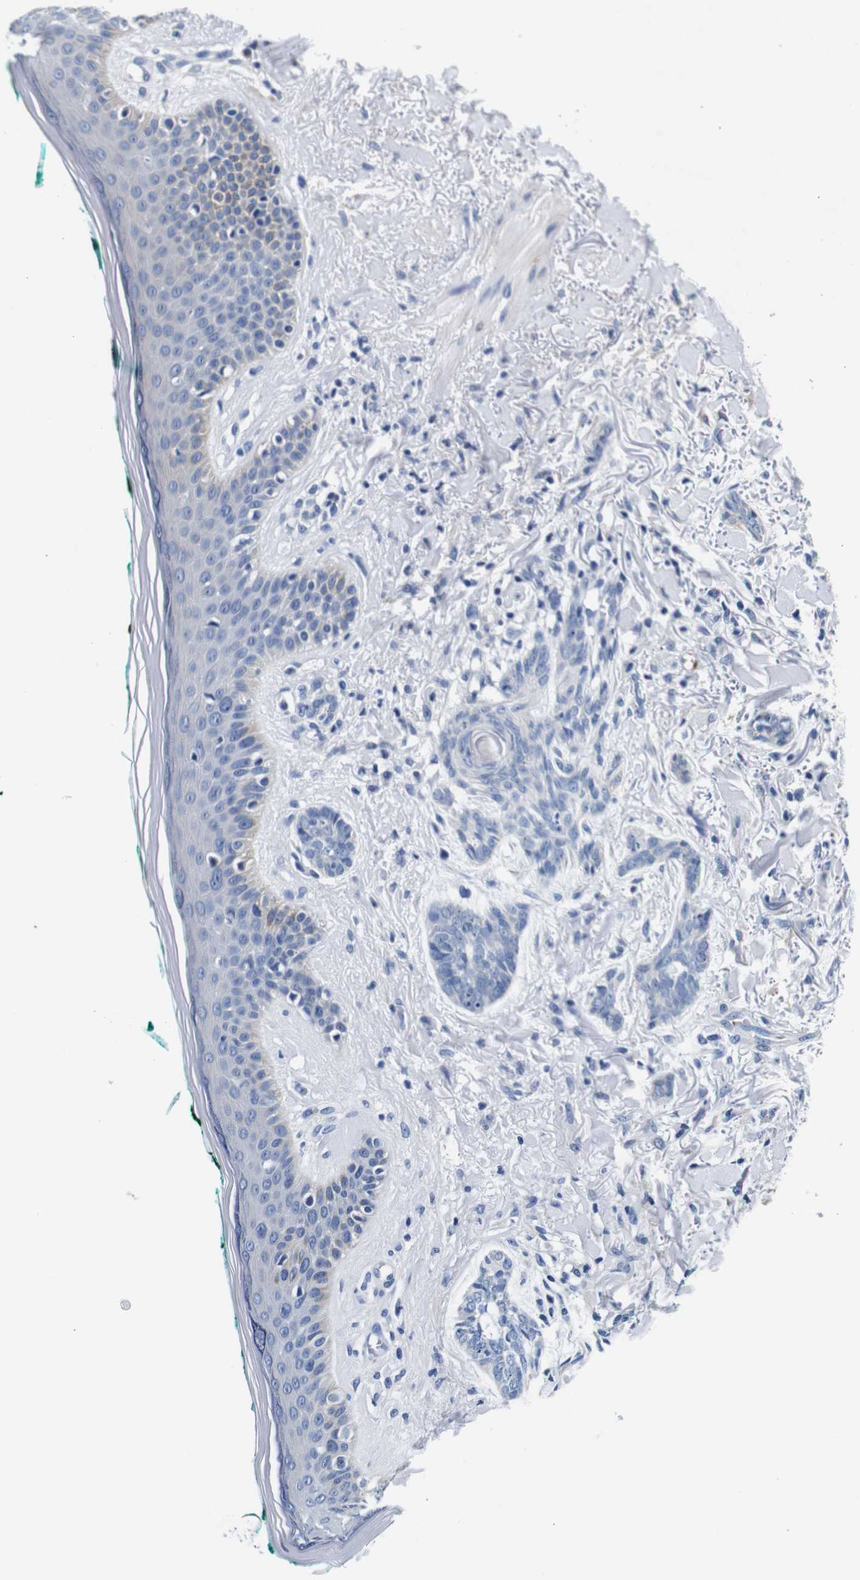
{"staining": {"intensity": "negative", "quantity": "none", "location": "none"}, "tissue": "skin cancer", "cell_type": "Tumor cells", "image_type": "cancer", "snomed": [{"axis": "morphology", "description": "Basal cell carcinoma"}, {"axis": "topography", "description": "Skin"}], "caption": "Skin cancer was stained to show a protein in brown. There is no significant staining in tumor cells.", "gene": "GP1BA", "patient": {"sex": "male", "age": 43}}